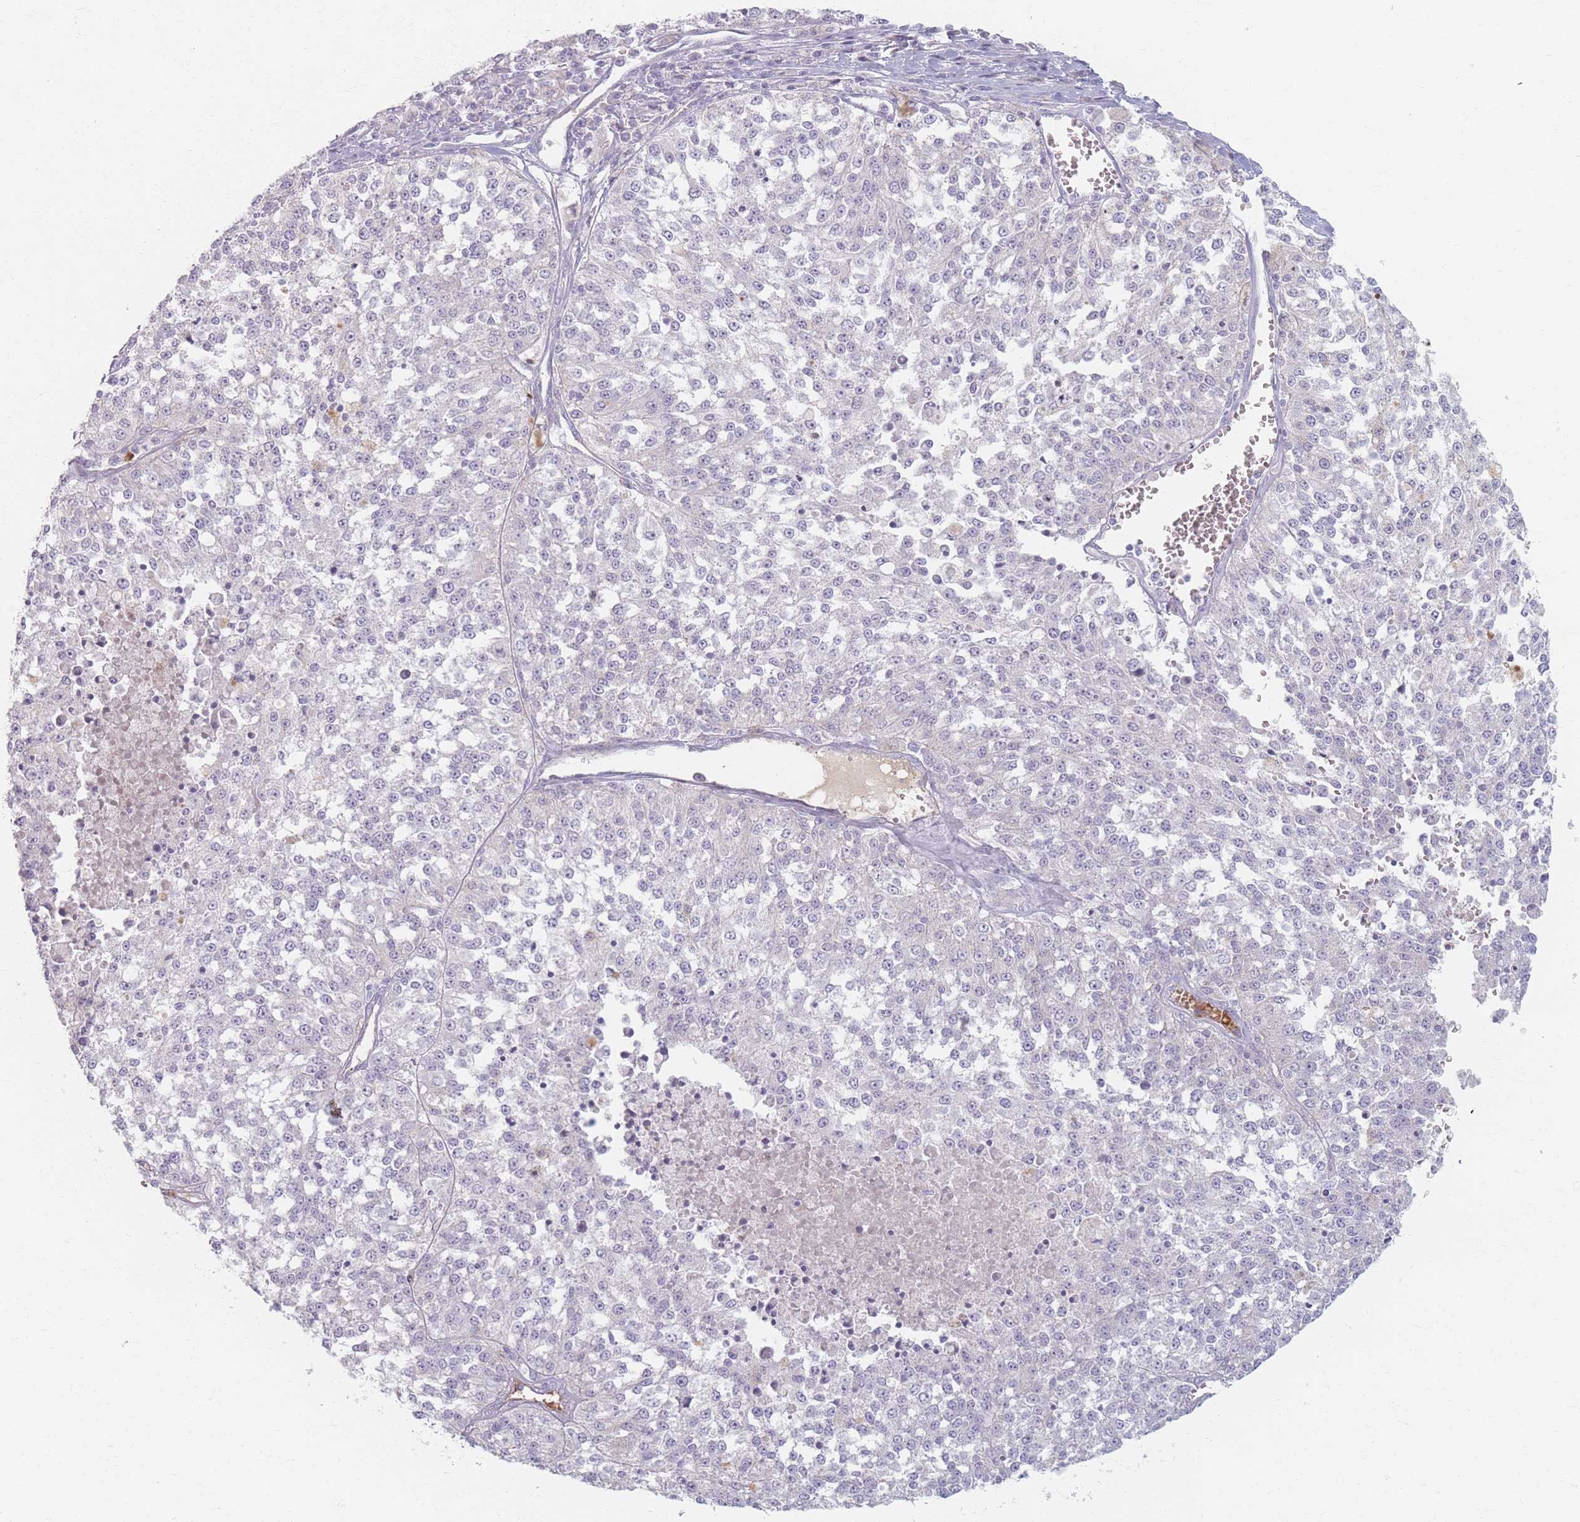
{"staining": {"intensity": "negative", "quantity": "none", "location": "none"}, "tissue": "melanoma", "cell_type": "Tumor cells", "image_type": "cancer", "snomed": [{"axis": "morphology", "description": "Malignant melanoma, NOS"}, {"axis": "topography", "description": "Skin"}], "caption": "An immunohistochemistry image of melanoma is shown. There is no staining in tumor cells of melanoma. (Brightfield microscopy of DAB immunohistochemistry (IHC) at high magnification).", "gene": "PIGM", "patient": {"sex": "female", "age": 64}}